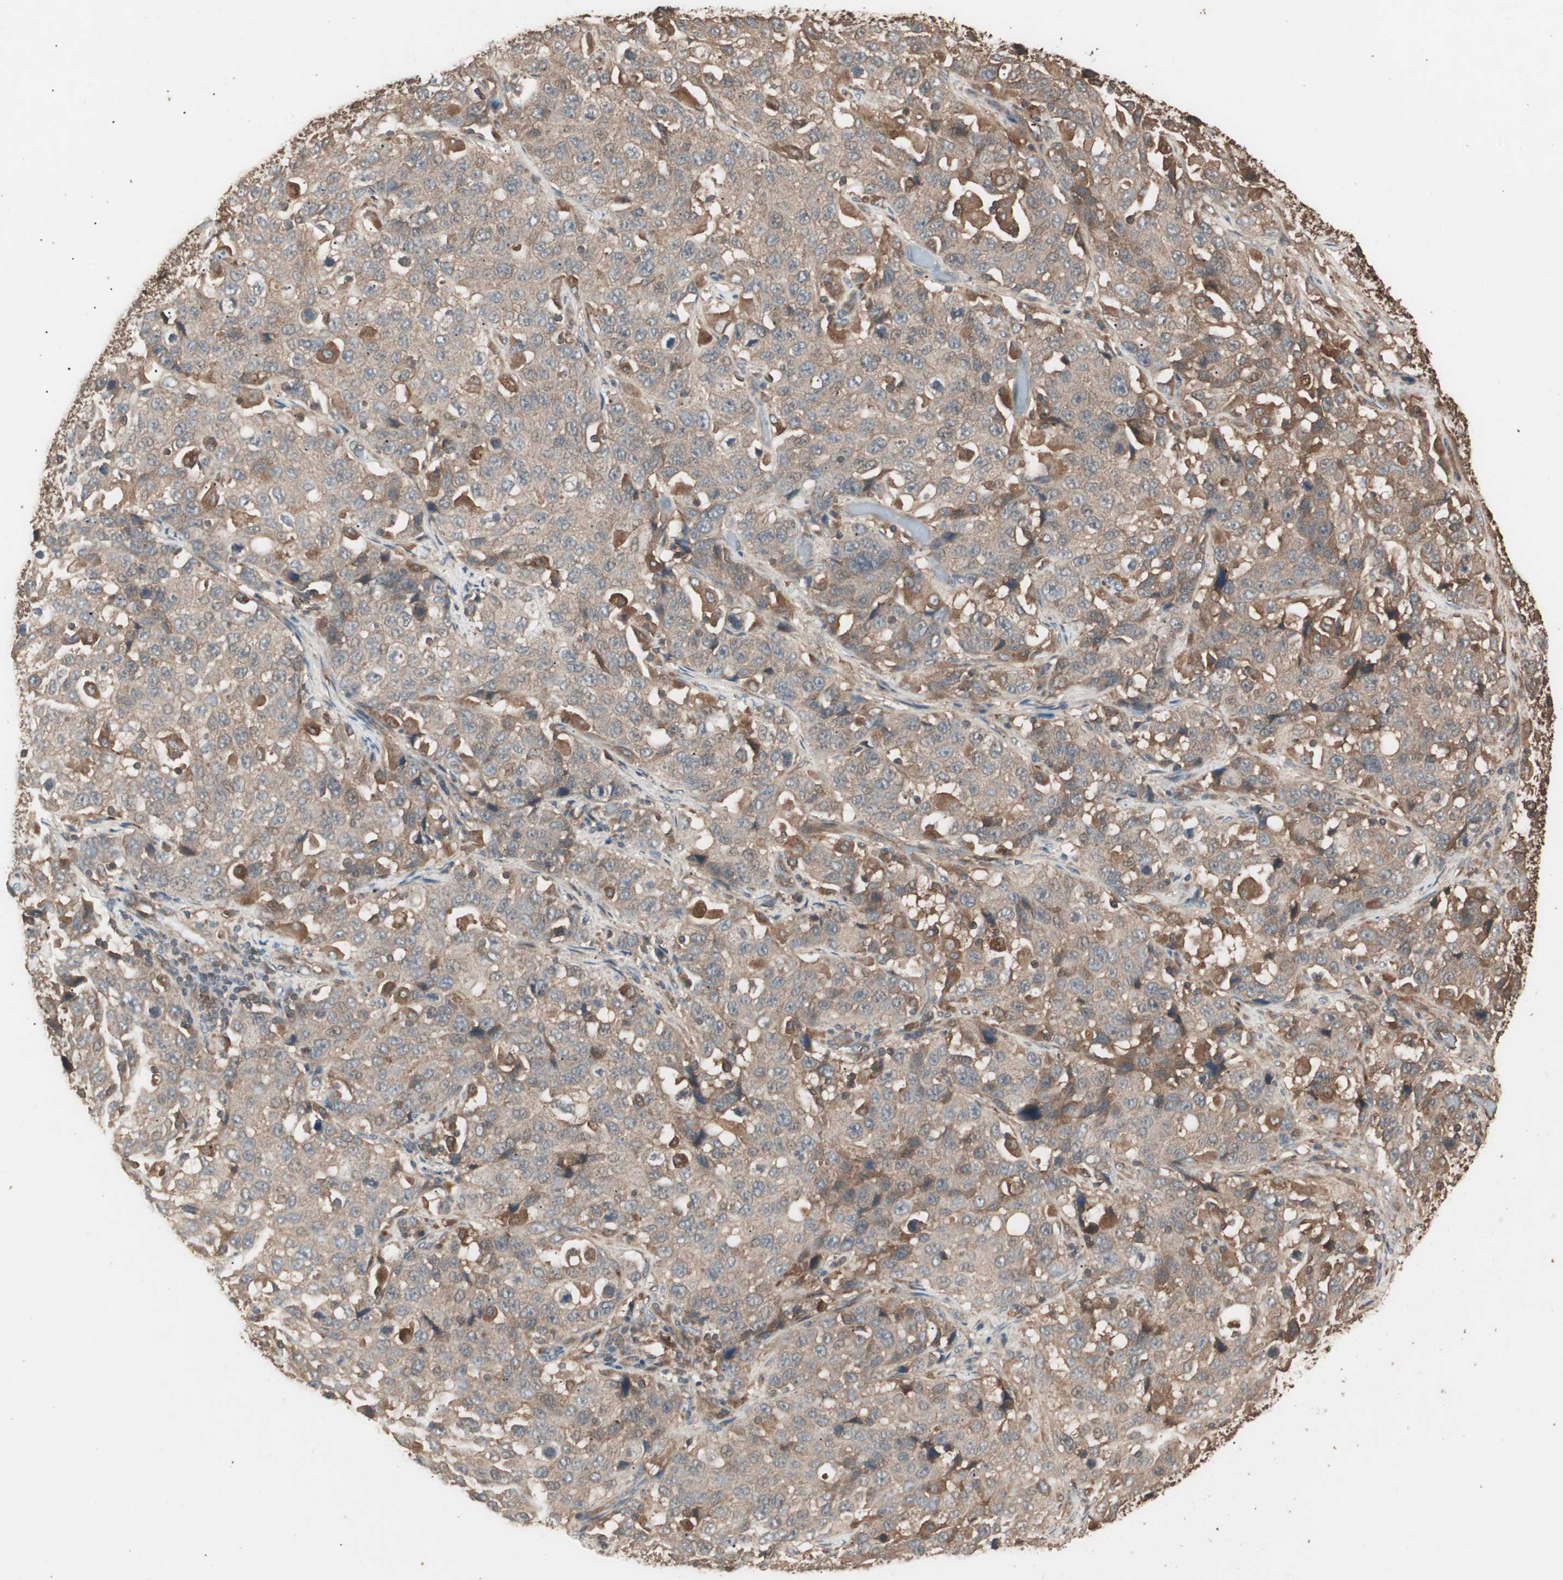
{"staining": {"intensity": "moderate", "quantity": ">75%", "location": "cytoplasmic/membranous"}, "tissue": "stomach cancer", "cell_type": "Tumor cells", "image_type": "cancer", "snomed": [{"axis": "morphology", "description": "Normal tissue, NOS"}, {"axis": "morphology", "description": "Adenocarcinoma, NOS"}, {"axis": "topography", "description": "Stomach"}], "caption": "IHC image of neoplastic tissue: stomach cancer (adenocarcinoma) stained using IHC demonstrates medium levels of moderate protein expression localized specifically in the cytoplasmic/membranous of tumor cells, appearing as a cytoplasmic/membranous brown color.", "gene": "CCN4", "patient": {"sex": "male", "age": 48}}